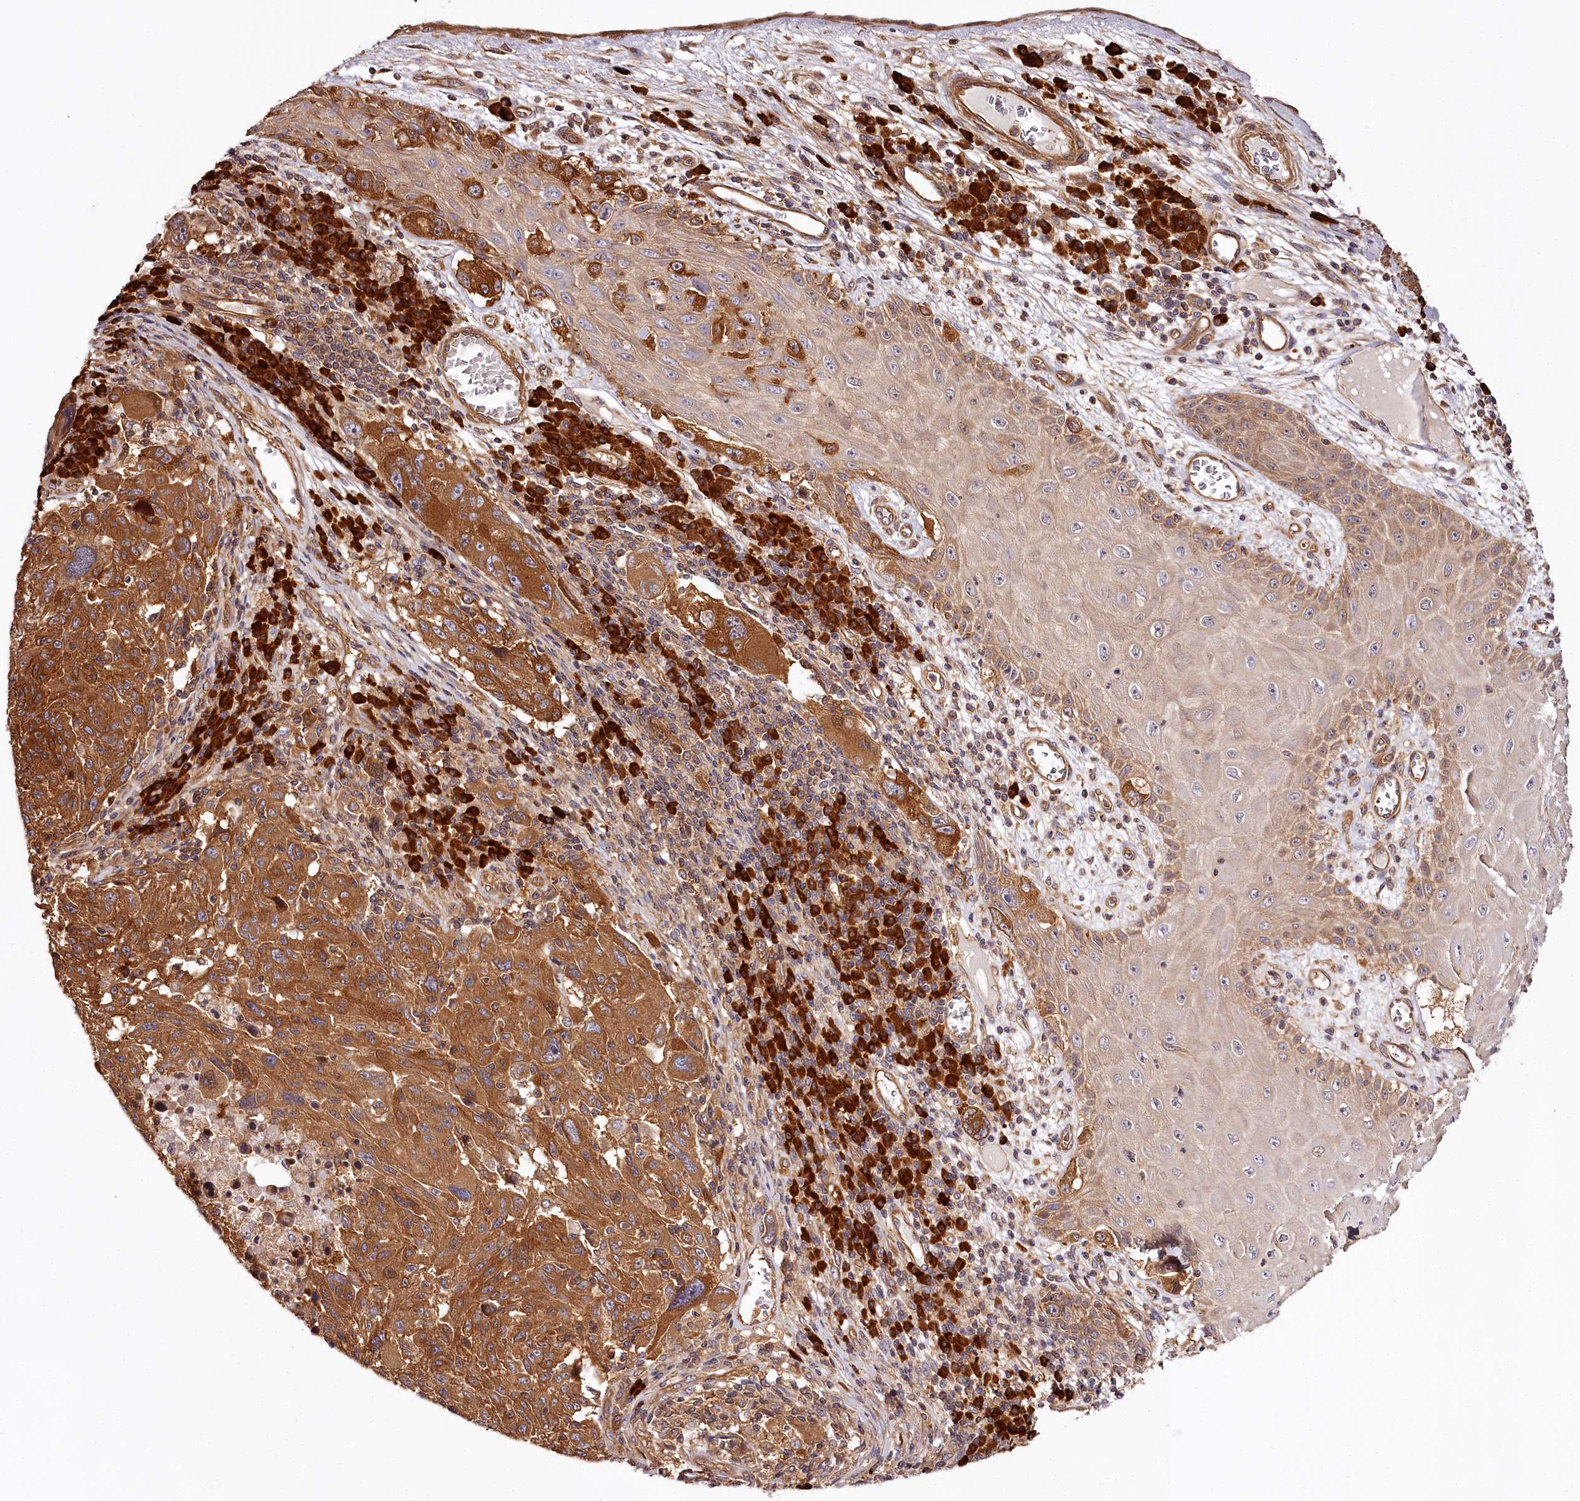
{"staining": {"intensity": "moderate", "quantity": ">75%", "location": "cytoplasmic/membranous"}, "tissue": "melanoma", "cell_type": "Tumor cells", "image_type": "cancer", "snomed": [{"axis": "morphology", "description": "Malignant melanoma, NOS"}, {"axis": "topography", "description": "Skin"}], "caption": "An image of melanoma stained for a protein shows moderate cytoplasmic/membranous brown staining in tumor cells.", "gene": "TARS1", "patient": {"sex": "male", "age": 53}}